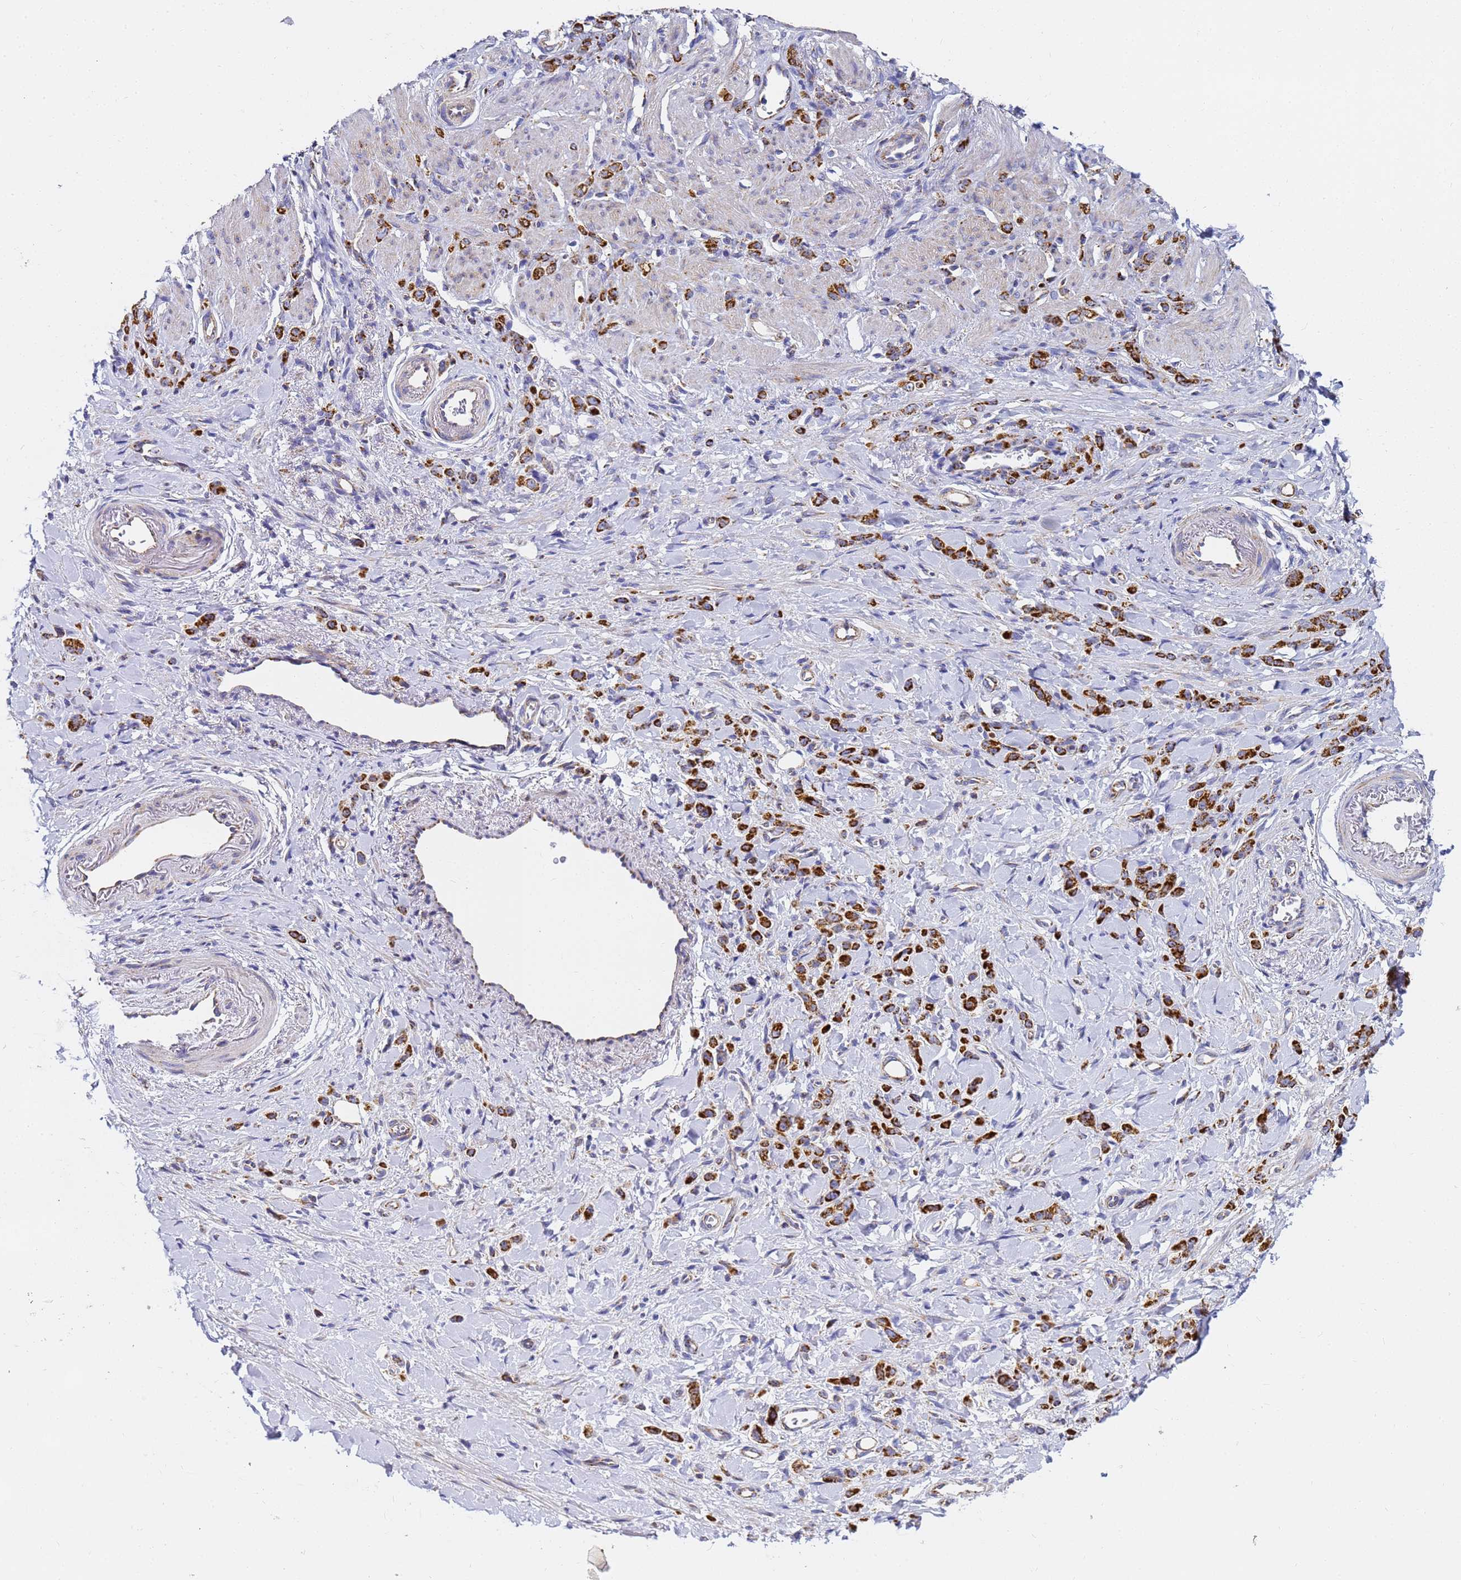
{"staining": {"intensity": "strong", "quantity": ">75%", "location": "cytoplasmic/membranous"}, "tissue": "stomach cancer", "cell_type": "Tumor cells", "image_type": "cancer", "snomed": [{"axis": "morphology", "description": "Normal tissue, NOS"}, {"axis": "morphology", "description": "Adenocarcinoma, NOS"}, {"axis": "topography", "description": "Stomach"}], "caption": "Stomach cancer stained with DAB (3,3'-diaminobenzidine) immunohistochemistry exhibits high levels of strong cytoplasmic/membranous positivity in approximately >75% of tumor cells.", "gene": "CNIH4", "patient": {"sex": "male", "age": 82}}